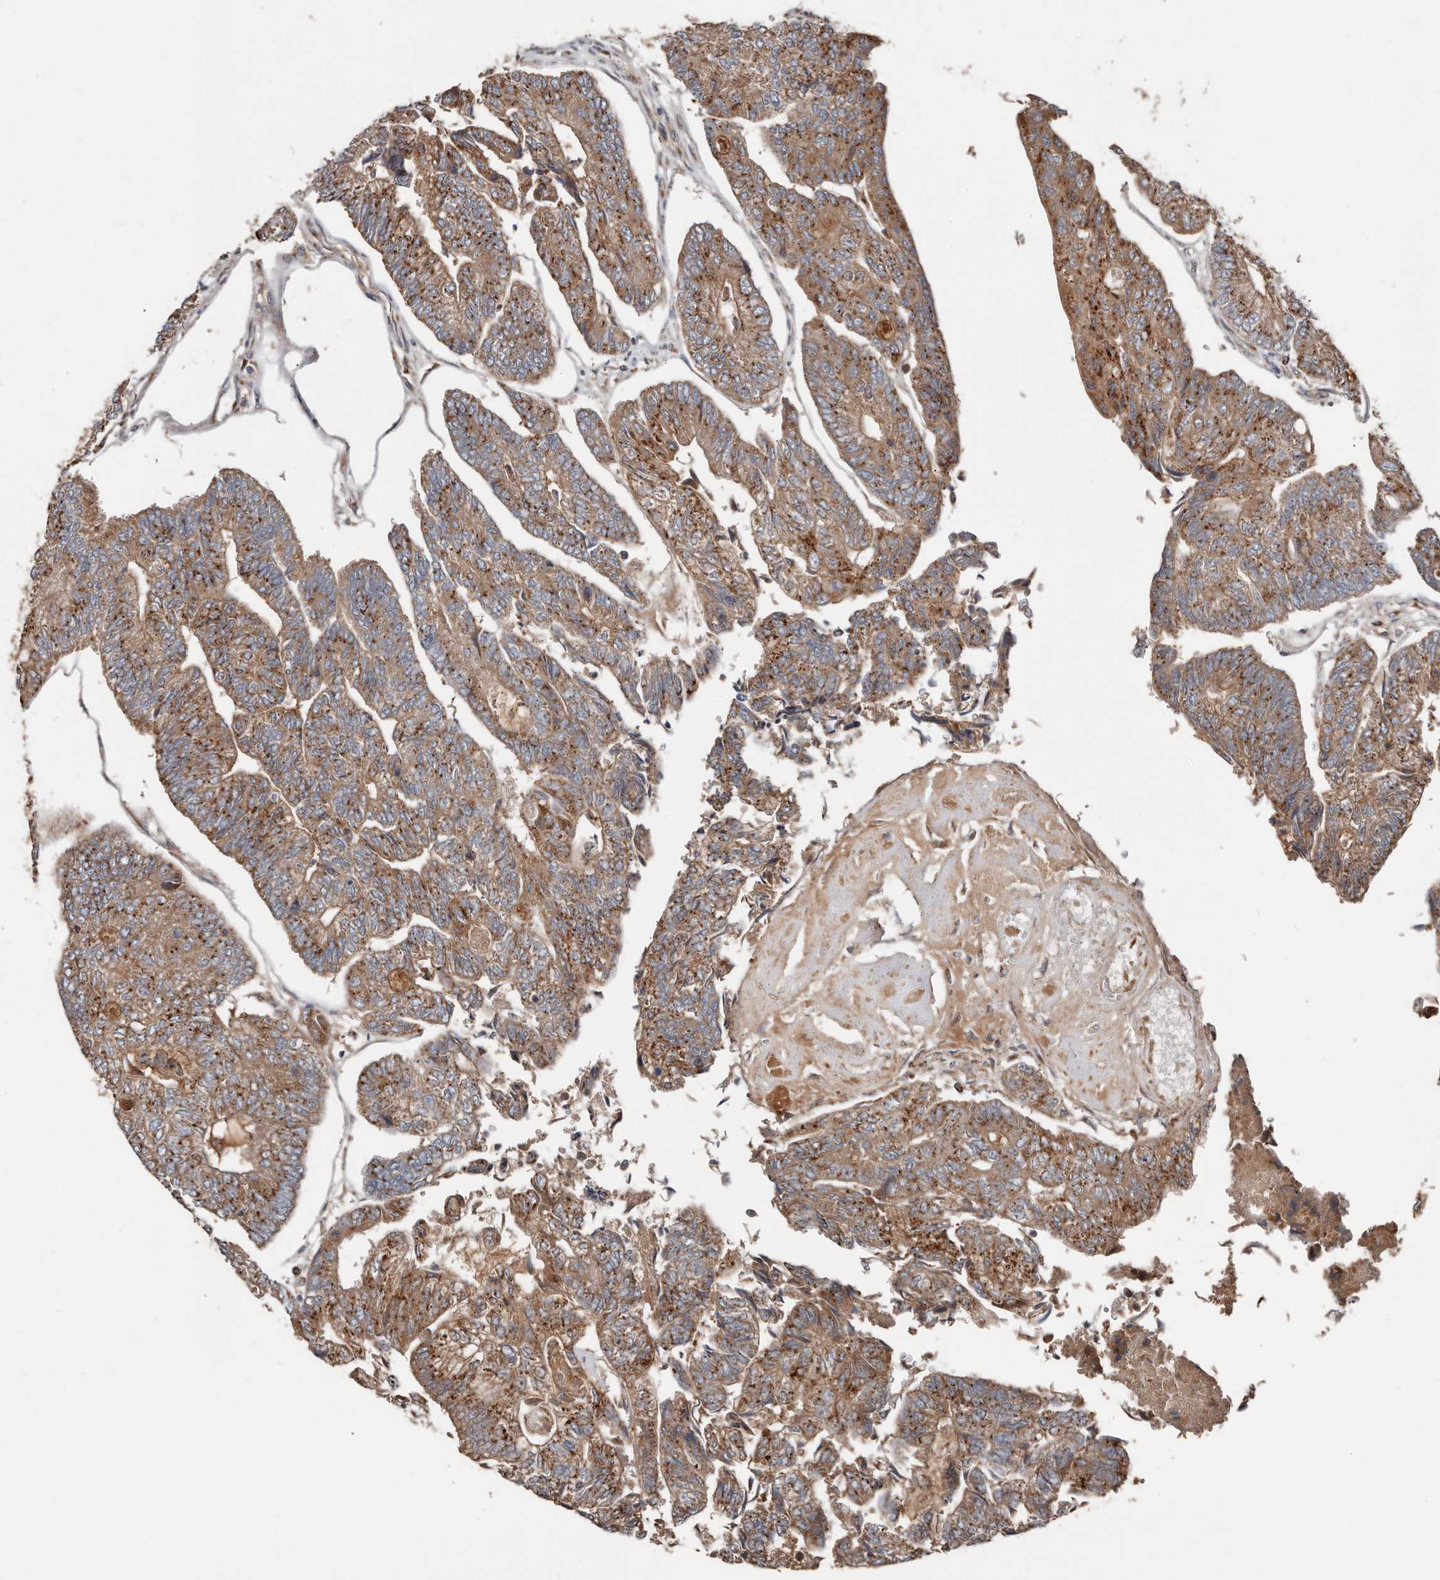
{"staining": {"intensity": "strong", "quantity": ">75%", "location": "cytoplasmic/membranous"}, "tissue": "colorectal cancer", "cell_type": "Tumor cells", "image_type": "cancer", "snomed": [{"axis": "morphology", "description": "Adenocarcinoma, NOS"}, {"axis": "topography", "description": "Colon"}], "caption": "This is an image of immunohistochemistry staining of colorectal adenocarcinoma, which shows strong staining in the cytoplasmic/membranous of tumor cells.", "gene": "COG1", "patient": {"sex": "female", "age": 67}}